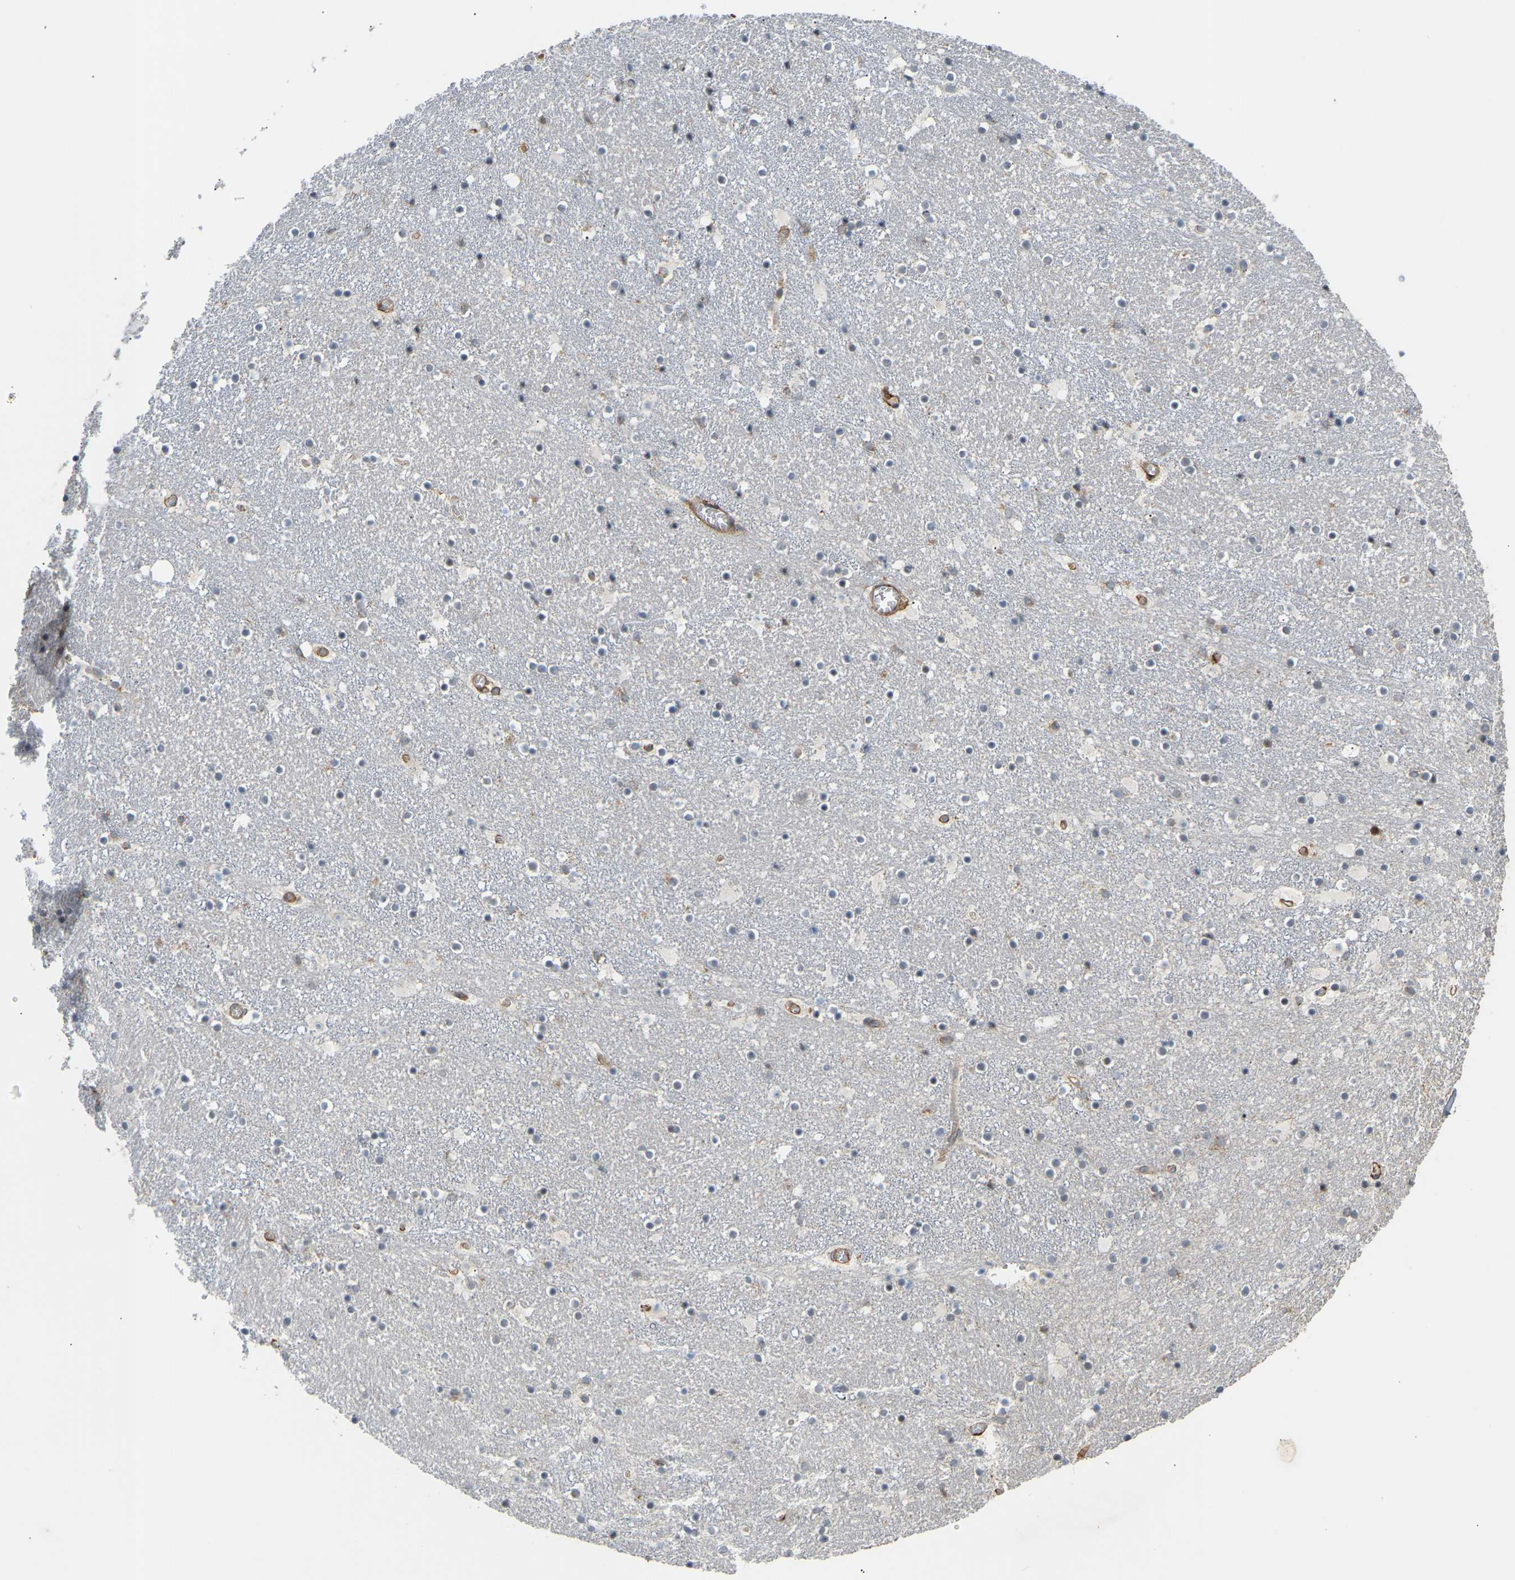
{"staining": {"intensity": "weak", "quantity": "<25%", "location": "nuclear"}, "tissue": "caudate", "cell_type": "Glial cells", "image_type": "normal", "snomed": [{"axis": "morphology", "description": "Normal tissue, NOS"}, {"axis": "topography", "description": "Lateral ventricle wall"}], "caption": "DAB immunohistochemical staining of normal human caudate shows no significant staining in glial cells. (DAB immunohistochemistry (IHC), high magnification).", "gene": "PLCG2", "patient": {"sex": "male", "age": 45}}